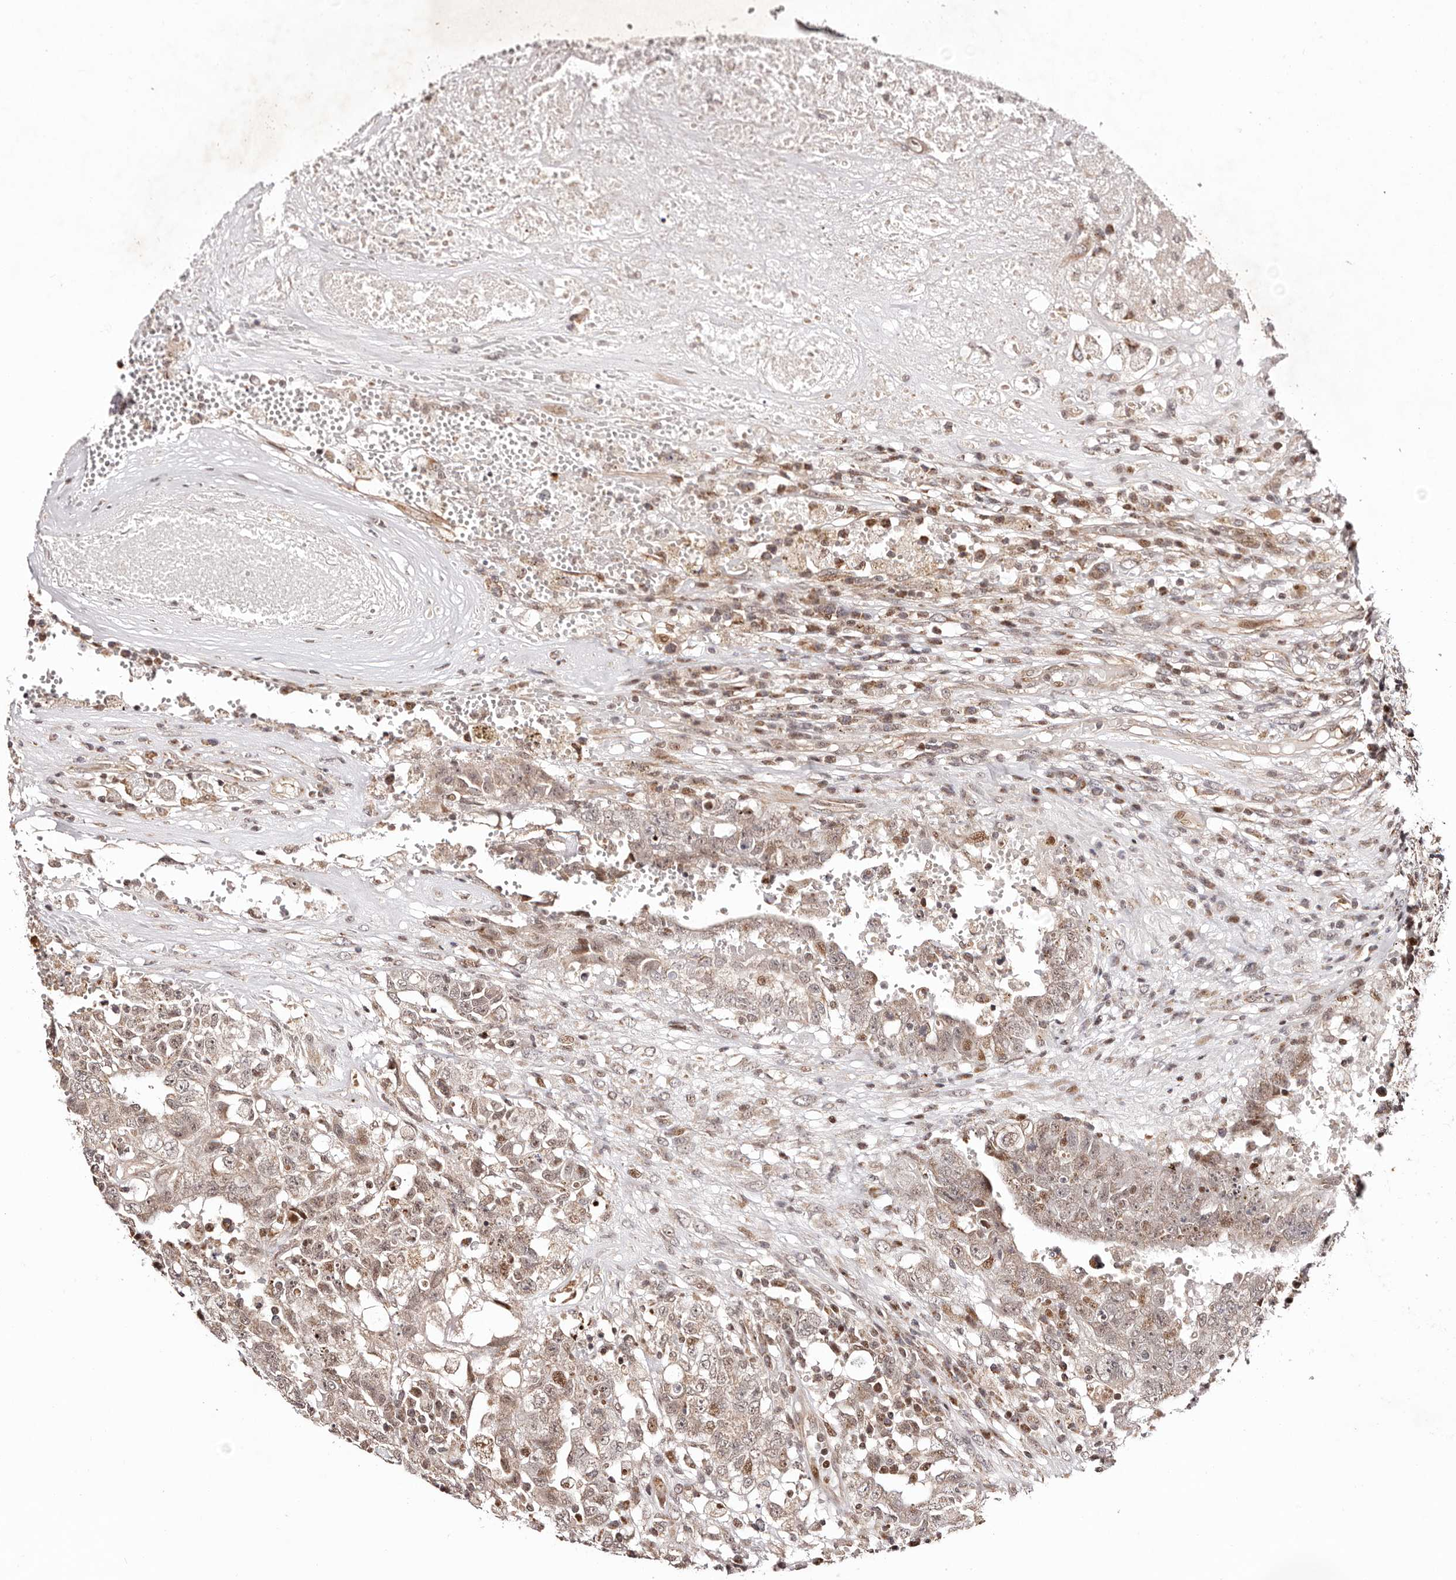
{"staining": {"intensity": "weak", "quantity": ">75%", "location": "cytoplasmic/membranous,nuclear"}, "tissue": "testis cancer", "cell_type": "Tumor cells", "image_type": "cancer", "snomed": [{"axis": "morphology", "description": "Carcinoma, Embryonal, NOS"}, {"axis": "topography", "description": "Testis"}], "caption": "Protein expression analysis of testis embryonal carcinoma demonstrates weak cytoplasmic/membranous and nuclear staining in approximately >75% of tumor cells.", "gene": "HIVEP3", "patient": {"sex": "male", "age": 26}}